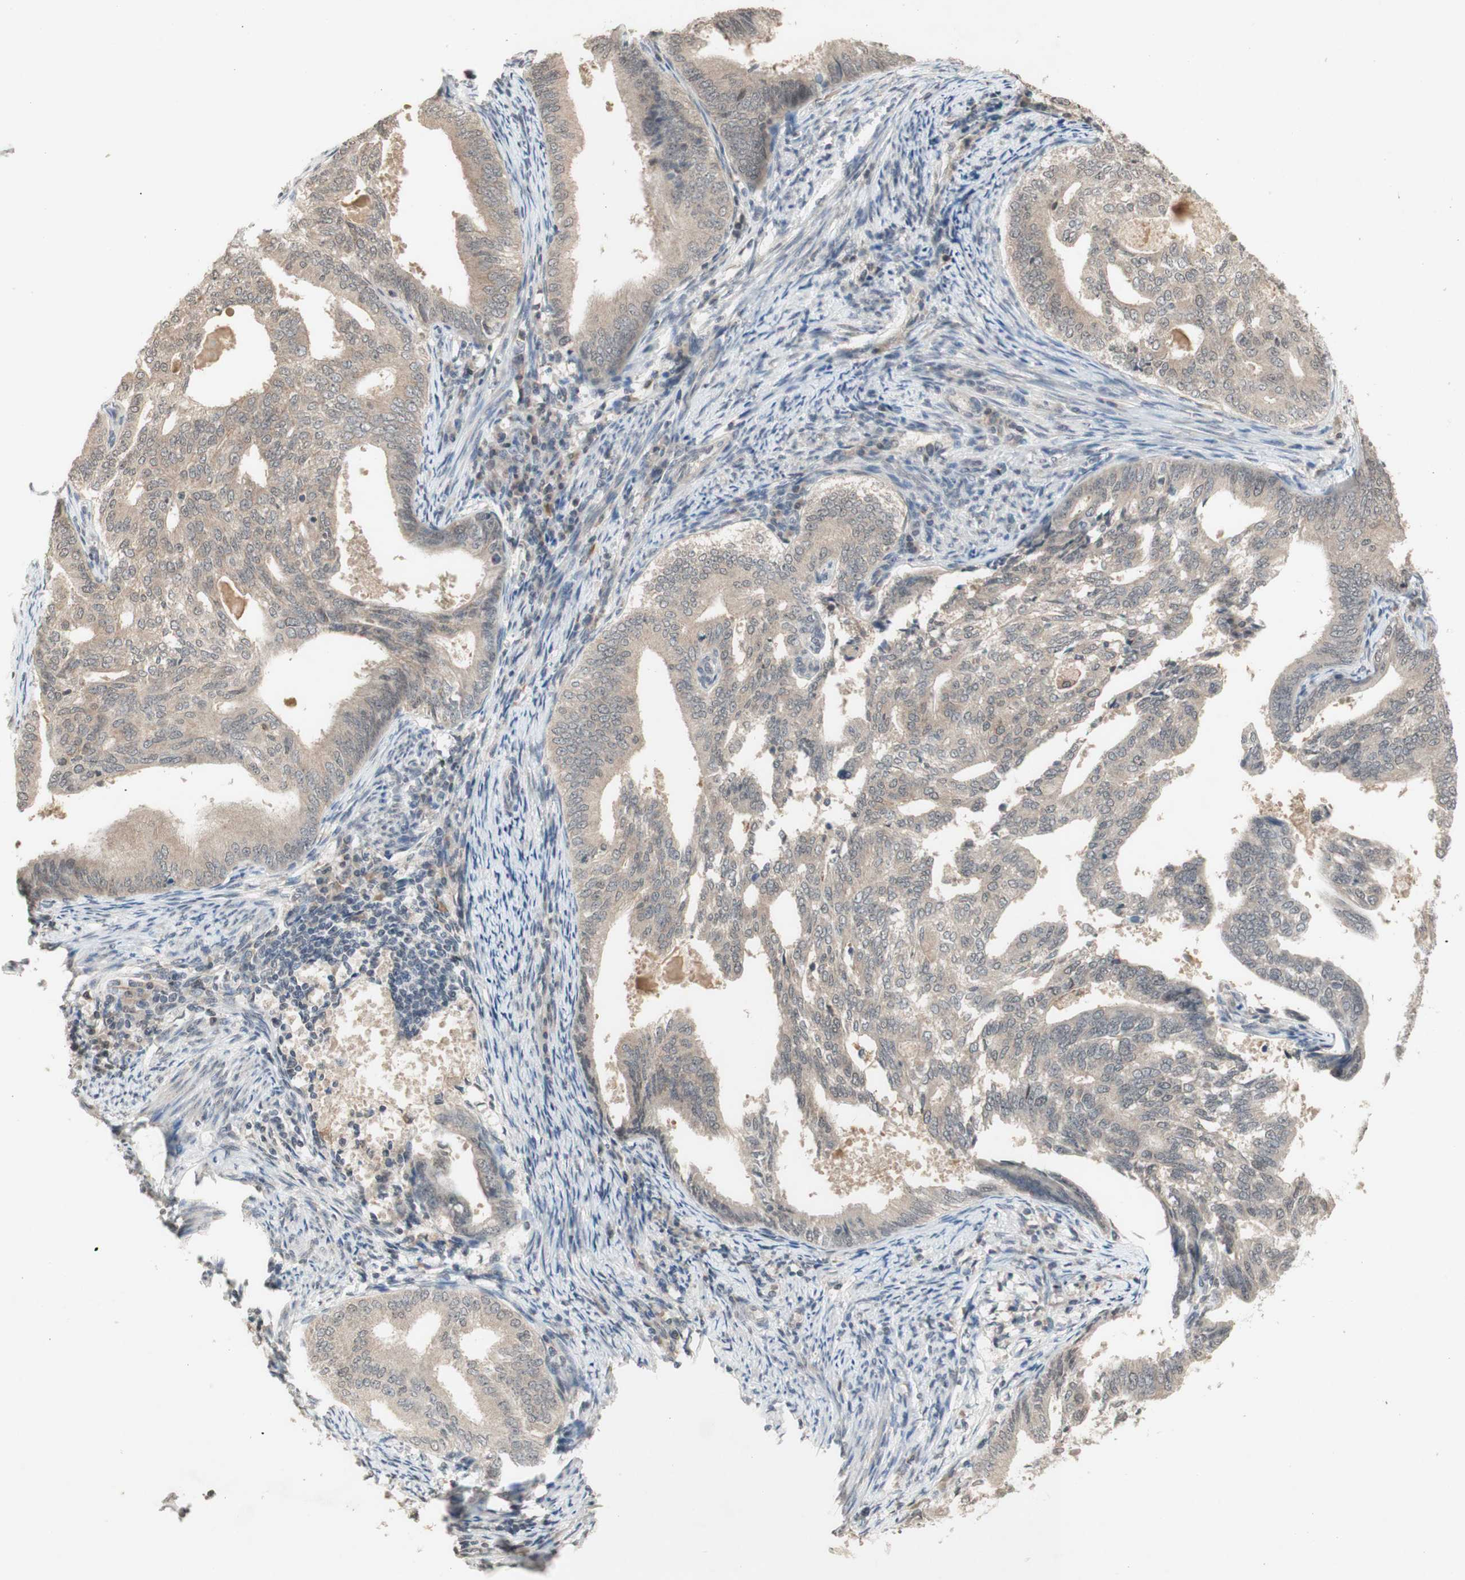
{"staining": {"intensity": "weak", "quantity": ">75%", "location": "cytoplasmic/membranous"}, "tissue": "endometrial cancer", "cell_type": "Tumor cells", "image_type": "cancer", "snomed": [{"axis": "morphology", "description": "Adenocarcinoma, NOS"}, {"axis": "topography", "description": "Endometrium"}], "caption": "Tumor cells display weak cytoplasmic/membranous expression in about >75% of cells in endometrial adenocarcinoma.", "gene": "GLI1", "patient": {"sex": "female", "age": 58}}